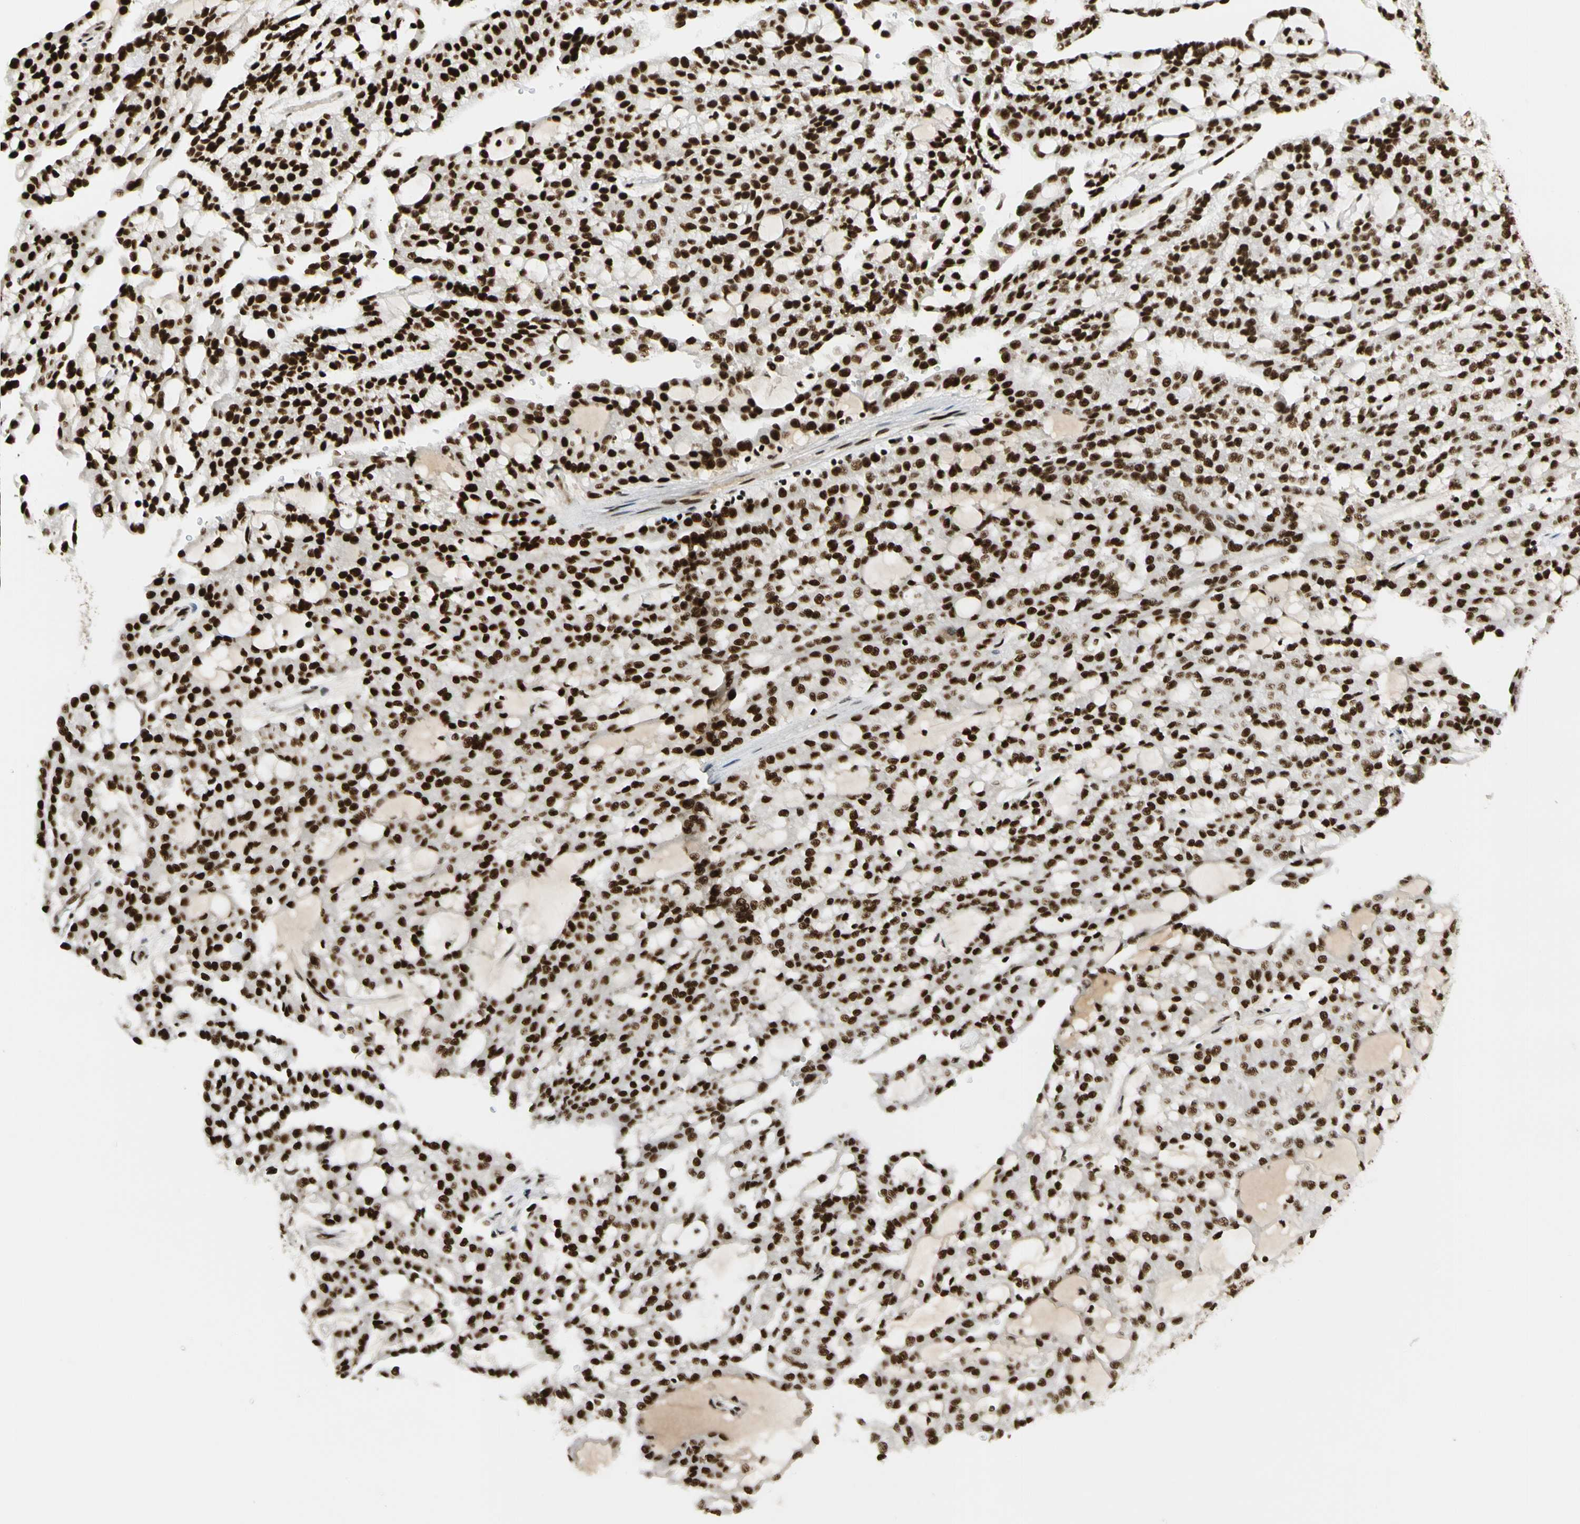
{"staining": {"intensity": "strong", "quantity": ">75%", "location": "nuclear"}, "tissue": "renal cancer", "cell_type": "Tumor cells", "image_type": "cancer", "snomed": [{"axis": "morphology", "description": "Adenocarcinoma, NOS"}, {"axis": "topography", "description": "Kidney"}], "caption": "A high amount of strong nuclear staining is seen in about >75% of tumor cells in renal cancer (adenocarcinoma) tissue. (IHC, brightfield microscopy, high magnification).", "gene": "CDK12", "patient": {"sex": "male", "age": 63}}